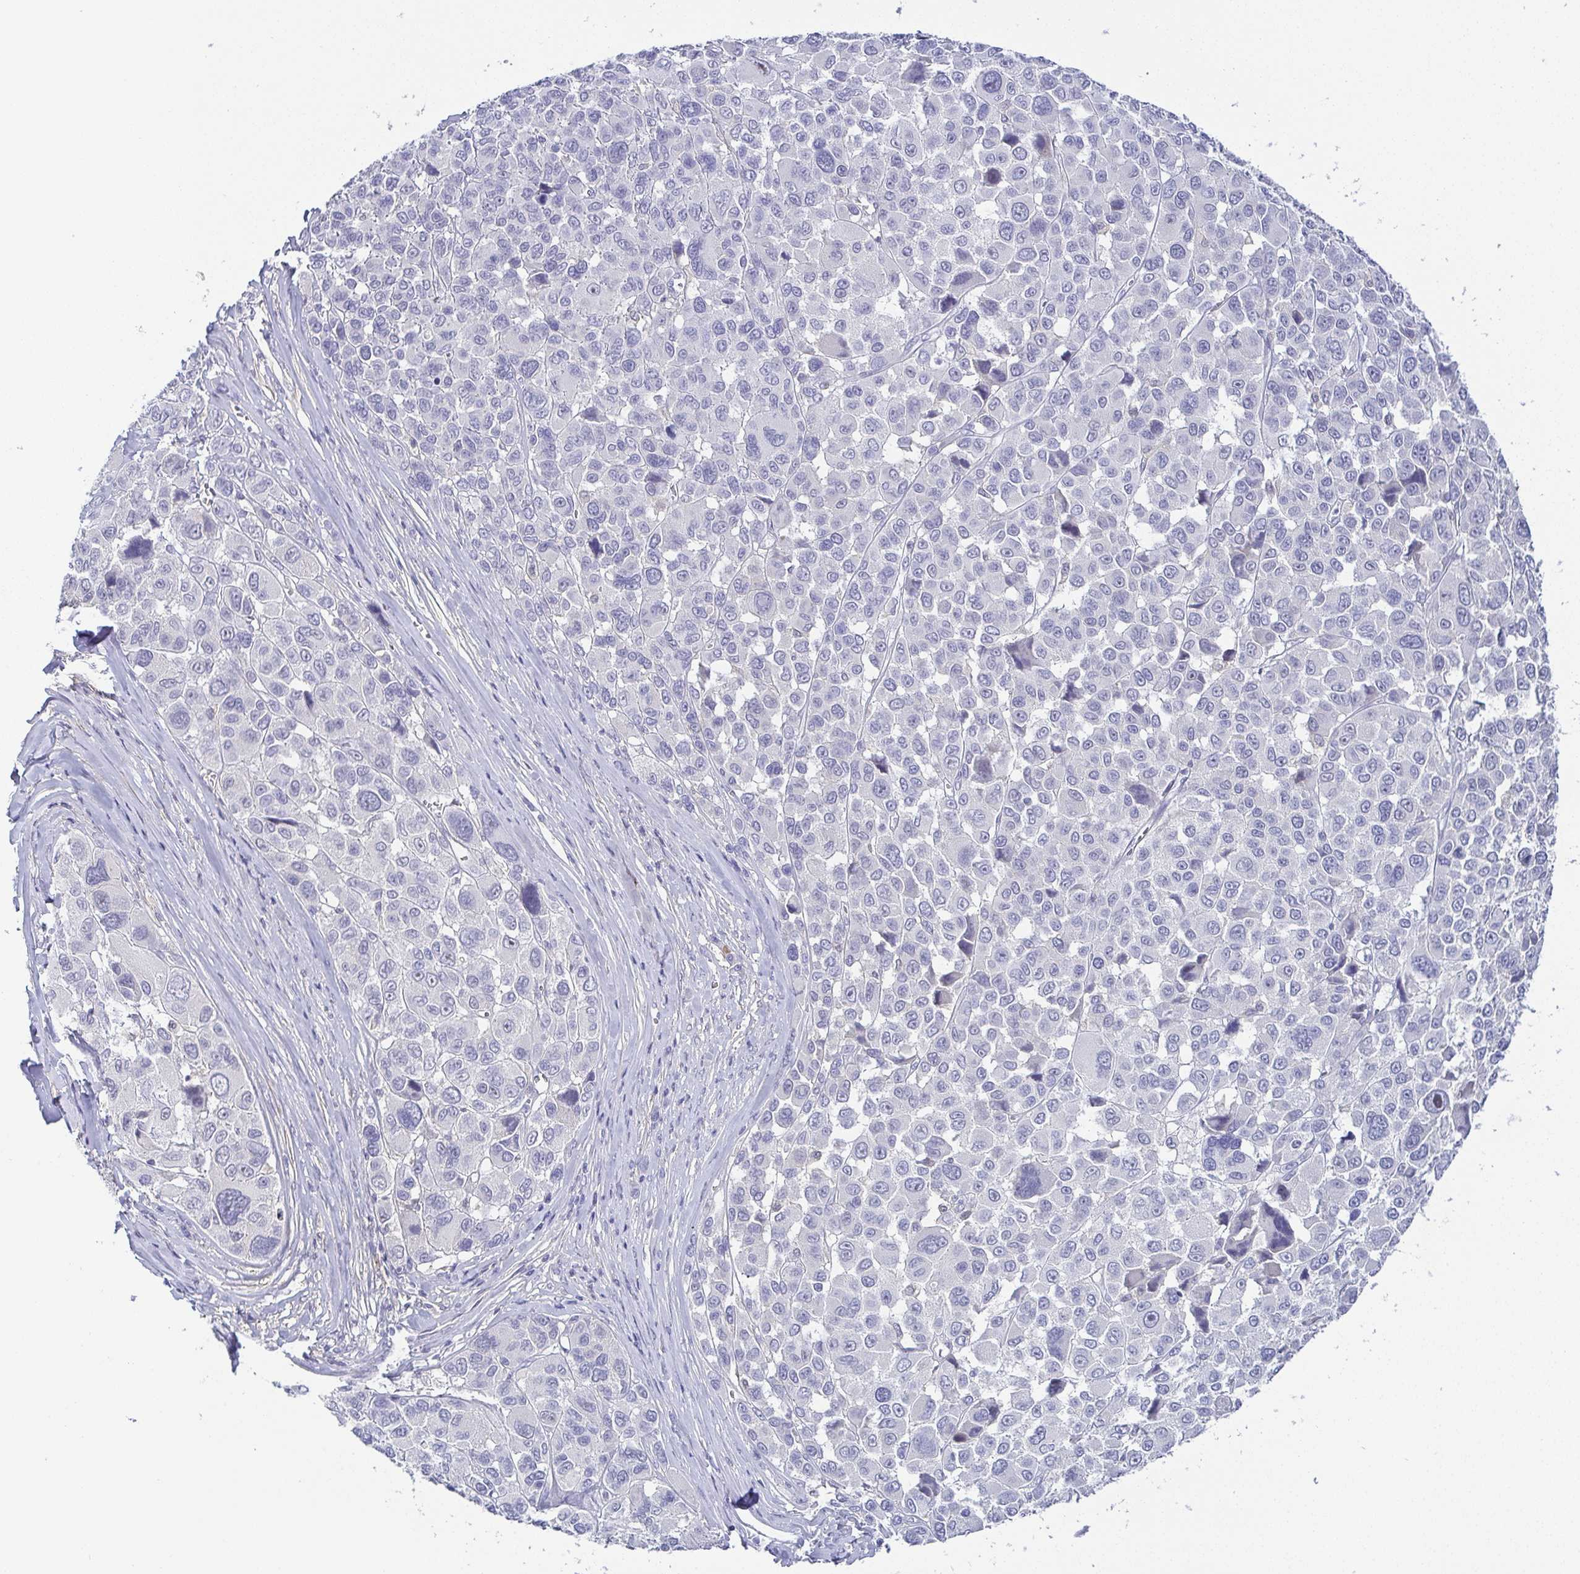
{"staining": {"intensity": "negative", "quantity": "none", "location": "none"}, "tissue": "melanoma", "cell_type": "Tumor cells", "image_type": "cancer", "snomed": [{"axis": "morphology", "description": "Malignant melanoma, NOS"}, {"axis": "topography", "description": "Skin"}], "caption": "DAB immunohistochemical staining of human malignant melanoma shows no significant expression in tumor cells. (DAB (3,3'-diaminobenzidine) IHC visualized using brightfield microscopy, high magnification).", "gene": "RNASE7", "patient": {"sex": "female", "age": 66}}